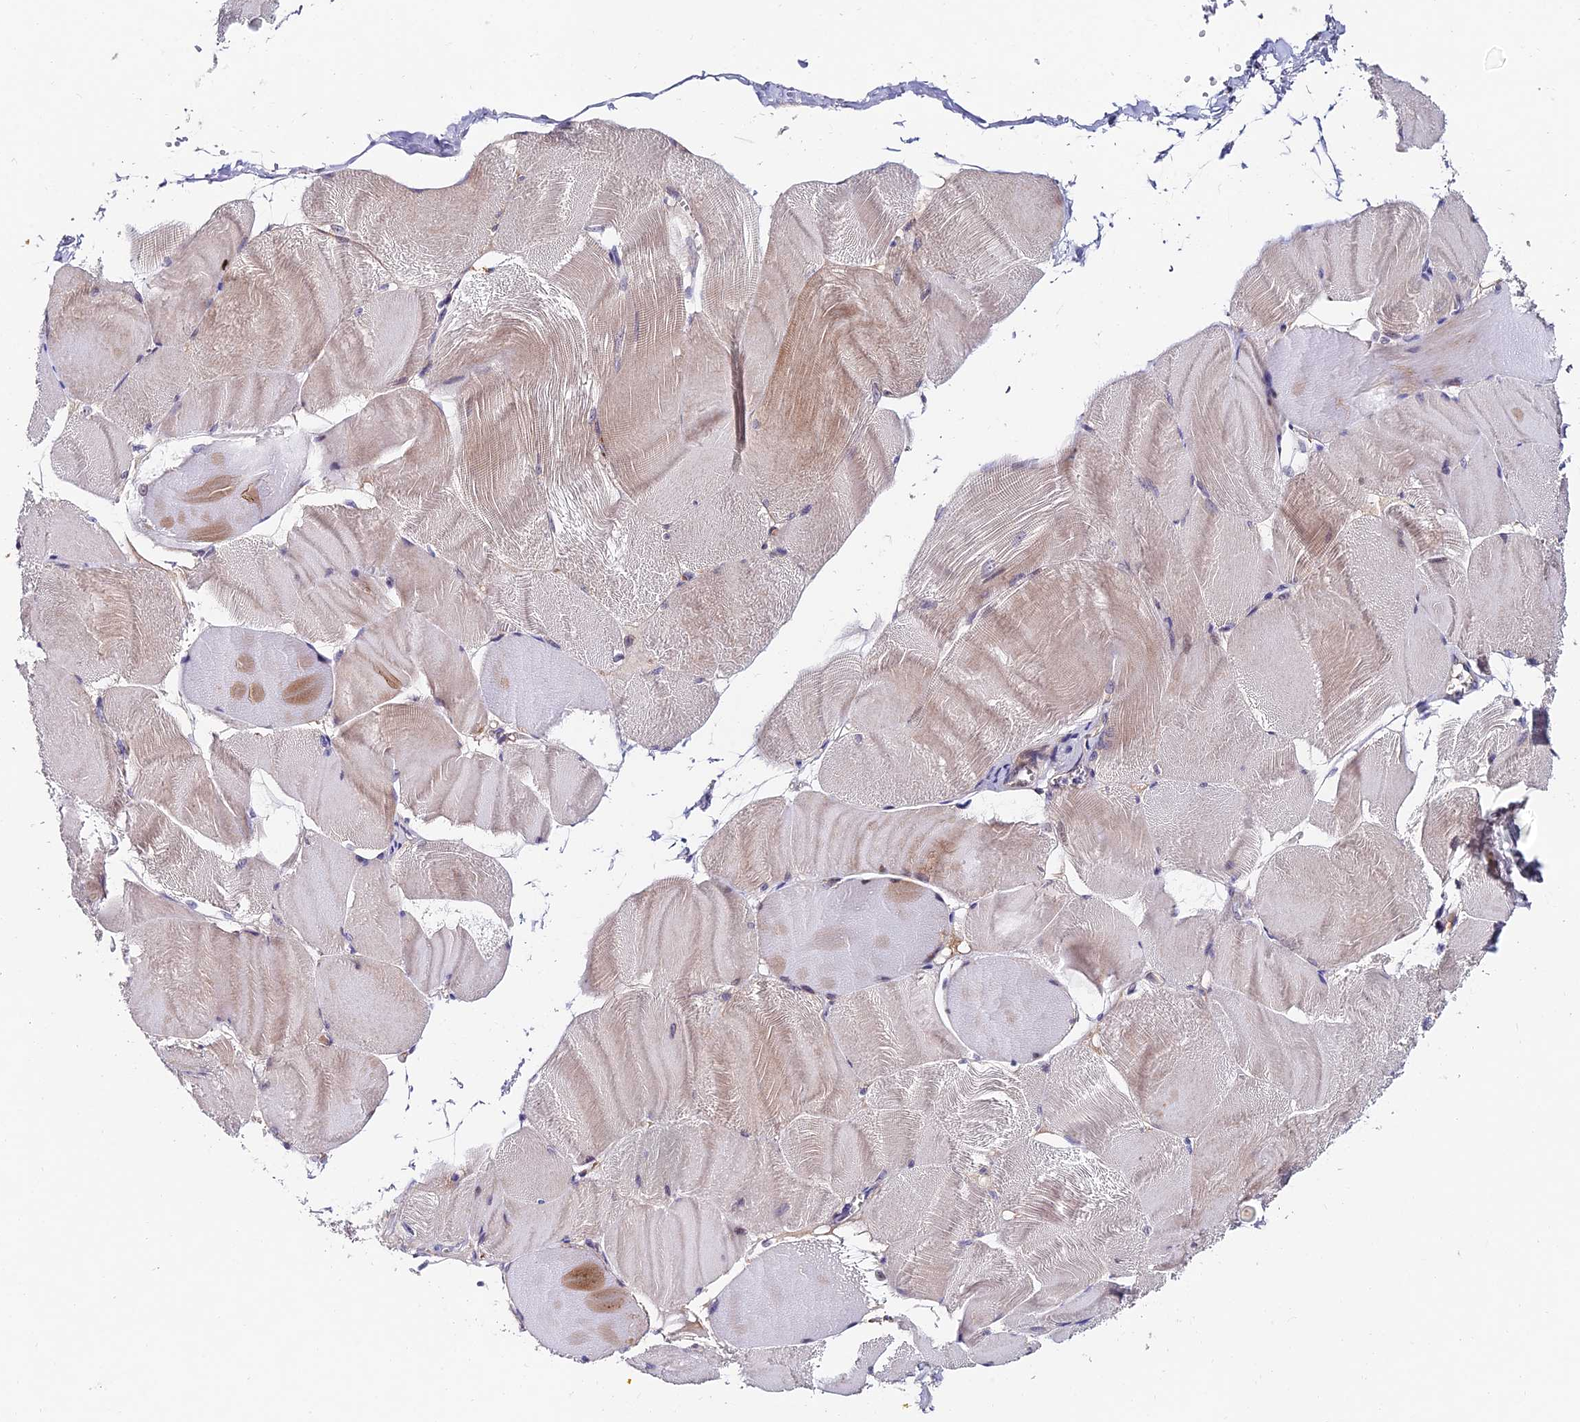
{"staining": {"intensity": "weak", "quantity": "25%-75%", "location": "cytoplasmic/membranous"}, "tissue": "skeletal muscle", "cell_type": "Myocytes", "image_type": "normal", "snomed": [{"axis": "morphology", "description": "Normal tissue, NOS"}, {"axis": "morphology", "description": "Basal cell carcinoma"}, {"axis": "topography", "description": "Skeletal muscle"}], "caption": "This photomicrograph demonstrates immunohistochemistry (IHC) staining of benign skeletal muscle, with low weak cytoplasmic/membranous positivity in approximately 25%-75% of myocytes.", "gene": "TRIM24", "patient": {"sex": "female", "age": 64}}